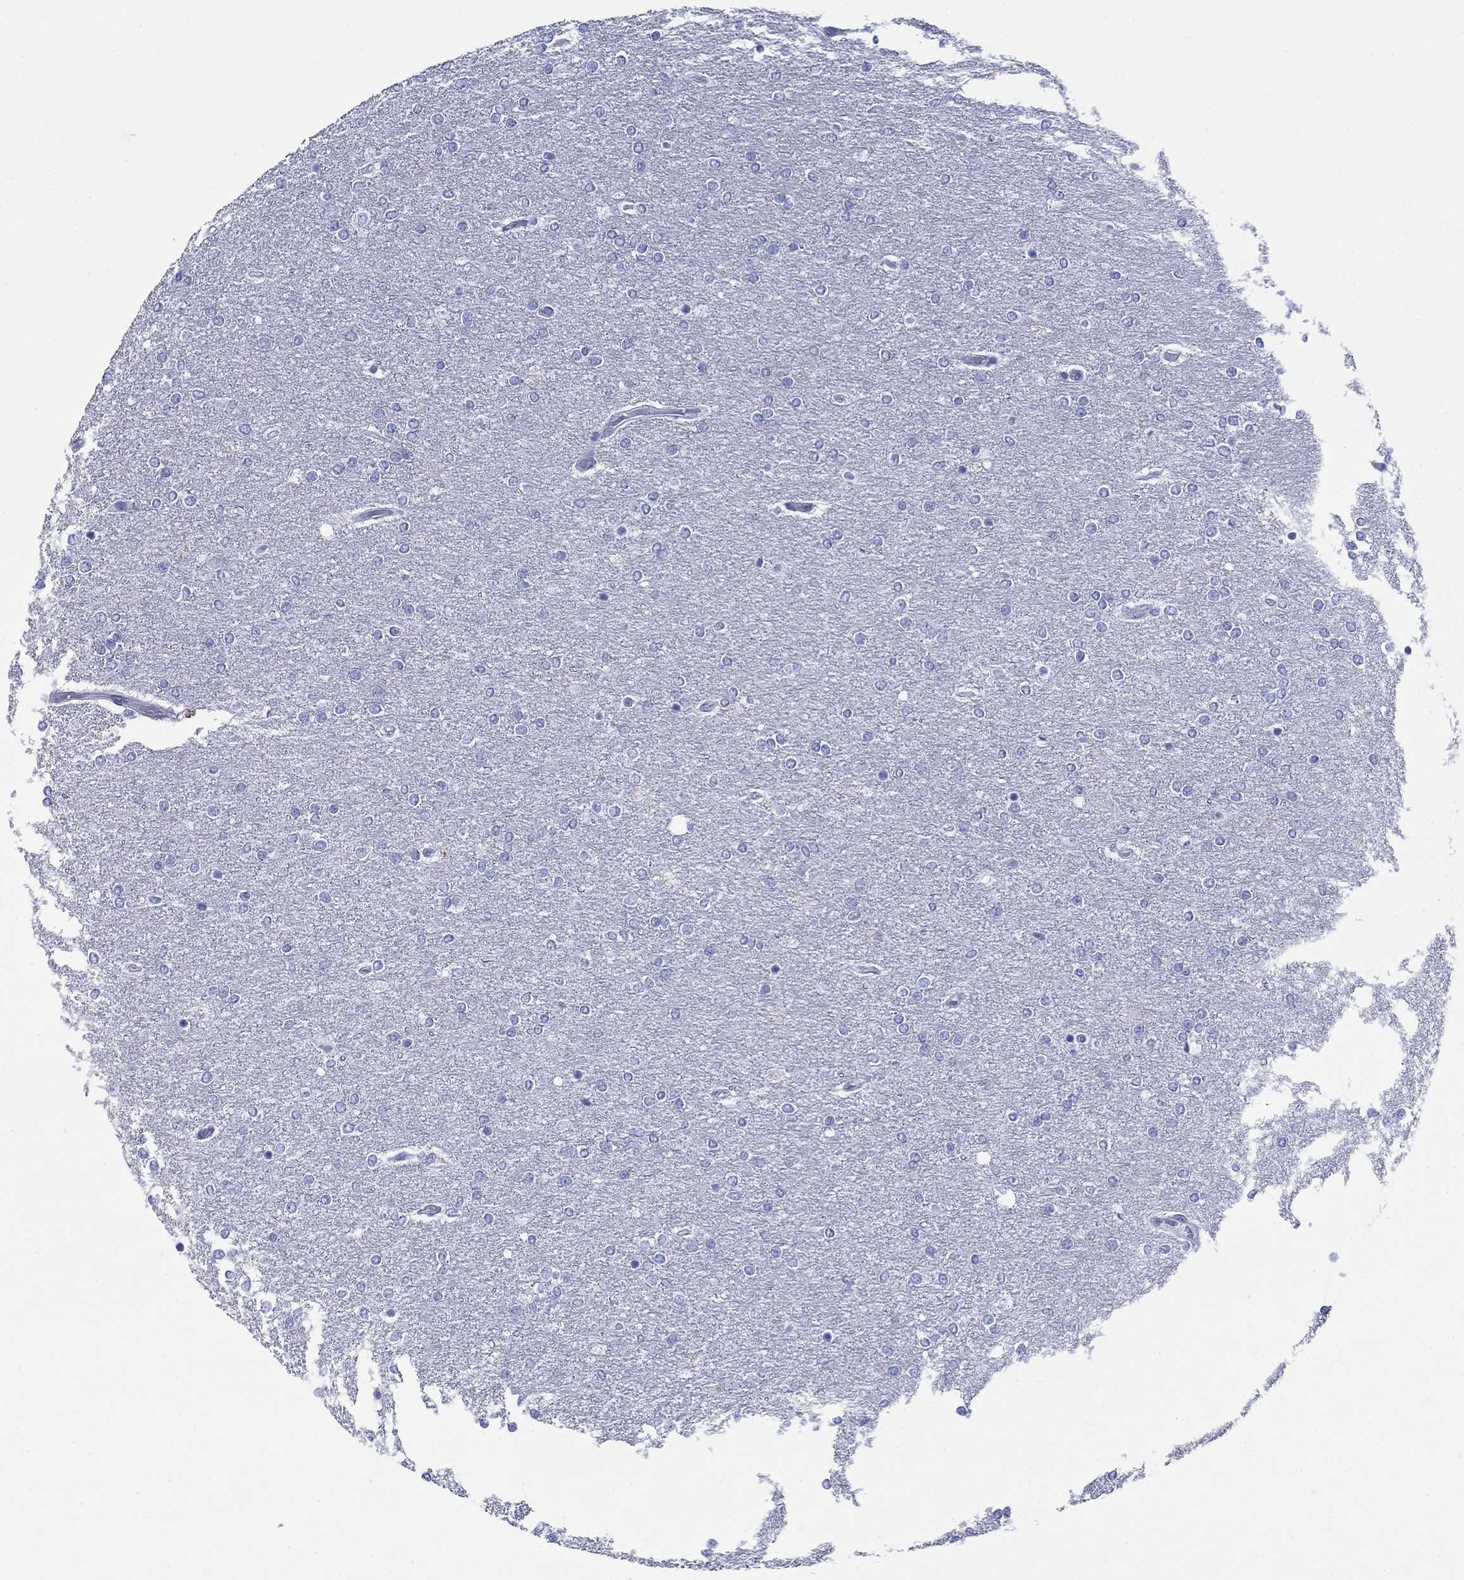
{"staining": {"intensity": "negative", "quantity": "none", "location": "none"}, "tissue": "glioma", "cell_type": "Tumor cells", "image_type": "cancer", "snomed": [{"axis": "morphology", "description": "Glioma, malignant, High grade"}, {"axis": "topography", "description": "Brain"}], "caption": "Immunohistochemistry of human malignant glioma (high-grade) exhibits no positivity in tumor cells.", "gene": "AZU1", "patient": {"sex": "female", "age": 61}}